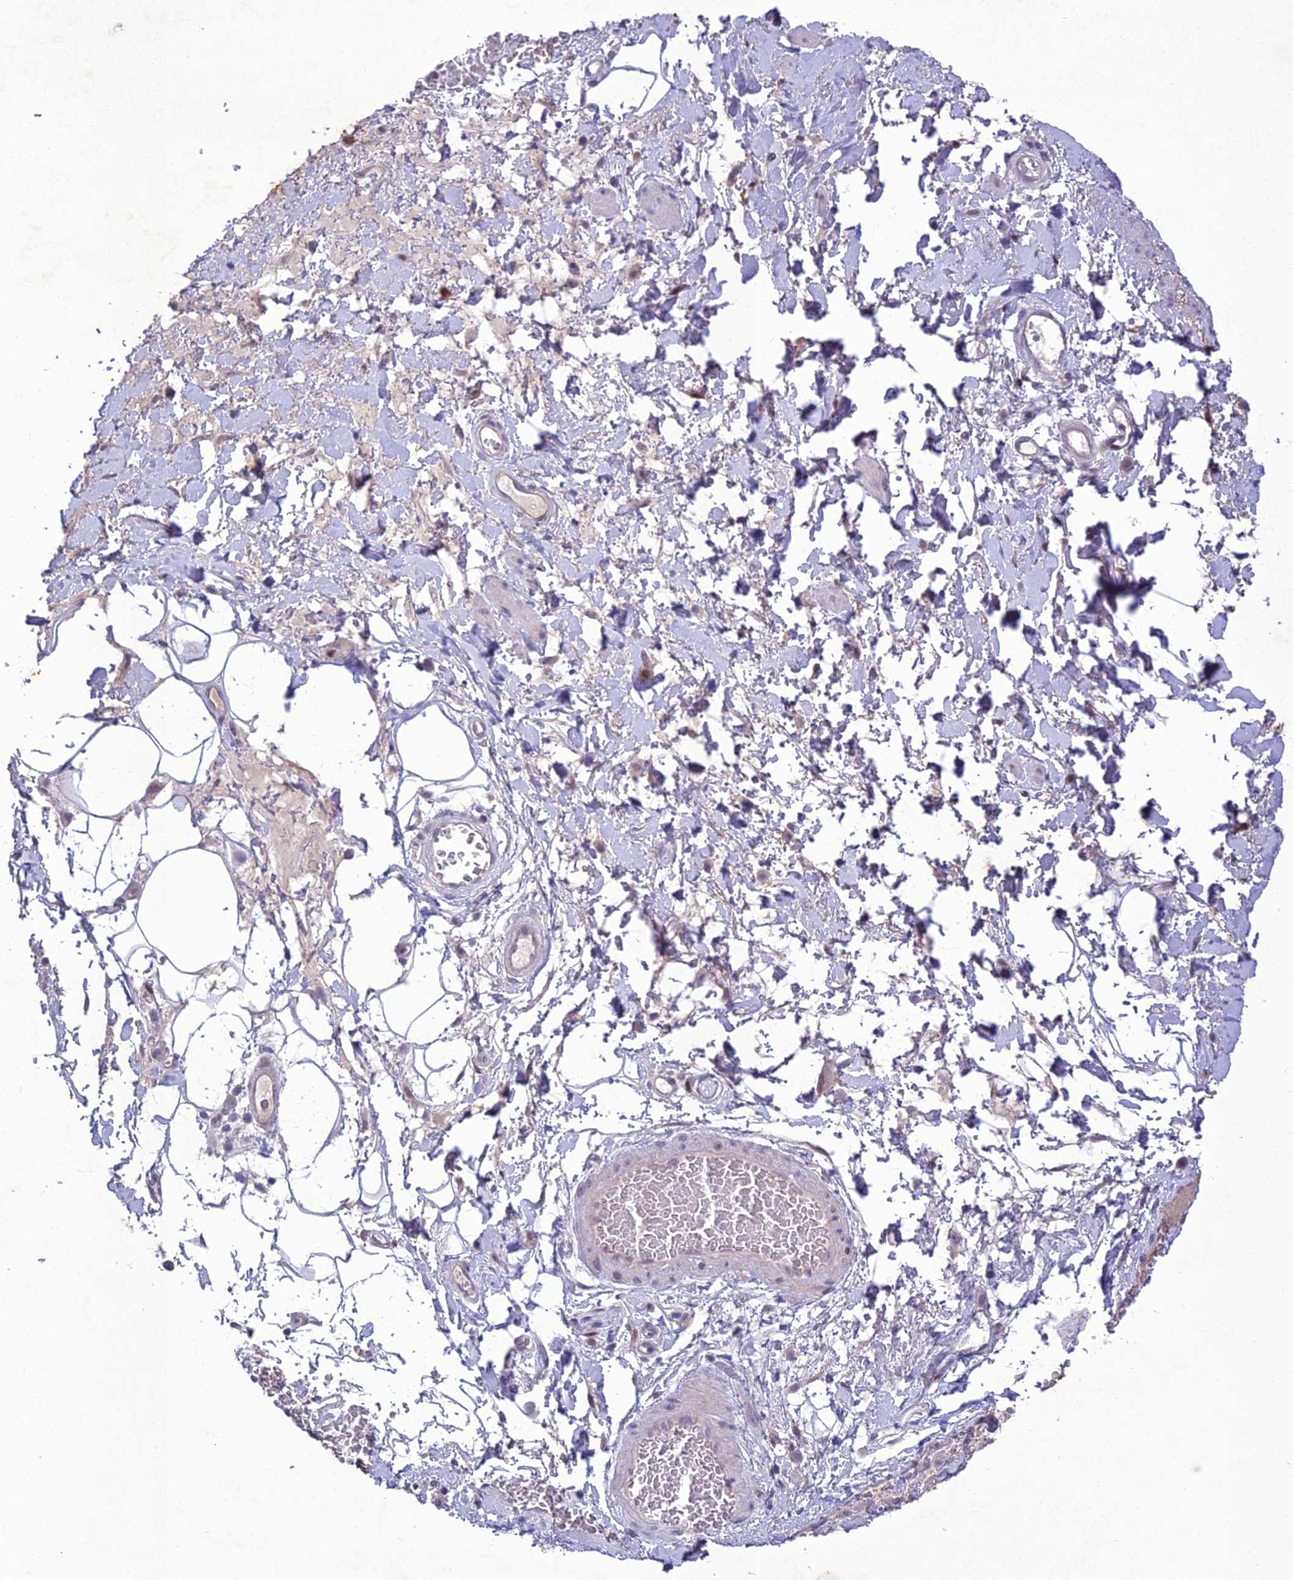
{"staining": {"intensity": "negative", "quantity": "none", "location": "none"}, "tissue": "adipose tissue", "cell_type": "Adipocytes", "image_type": "normal", "snomed": [{"axis": "morphology", "description": "Normal tissue, NOS"}, {"axis": "morphology", "description": "Adenocarcinoma, NOS"}, {"axis": "topography", "description": "Rectum"}, {"axis": "topography", "description": "Vagina"}, {"axis": "topography", "description": "Peripheral nerve tissue"}], "caption": "An IHC histopathology image of unremarkable adipose tissue is shown. There is no staining in adipocytes of adipose tissue. The staining is performed using DAB brown chromogen with nuclei counter-stained in using hematoxylin.", "gene": "ANKRD52", "patient": {"sex": "female", "age": 71}}